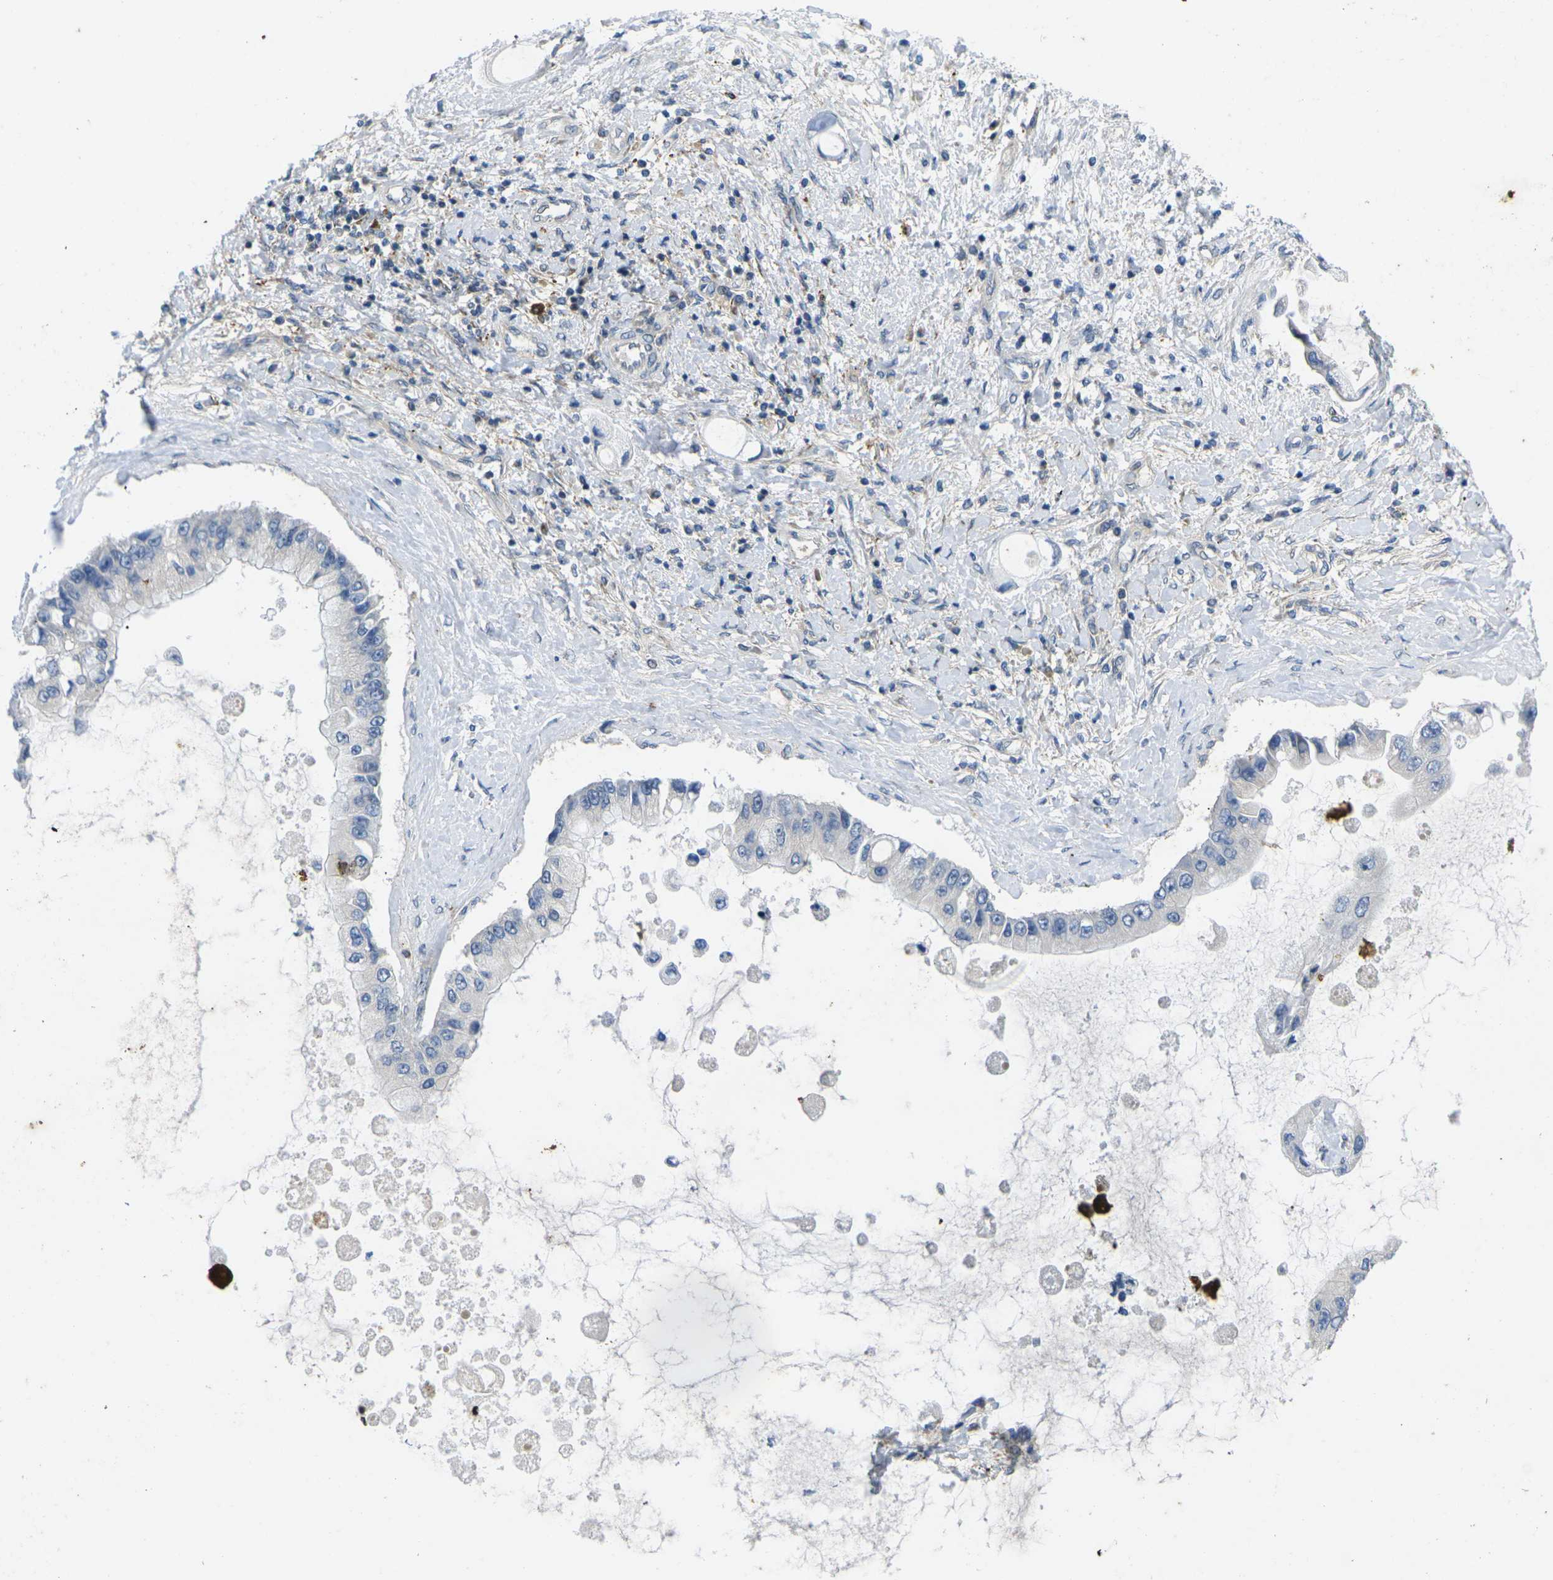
{"staining": {"intensity": "negative", "quantity": "none", "location": "none"}, "tissue": "liver cancer", "cell_type": "Tumor cells", "image_type": "cancer", "snomed": [{"axis": "morphology", "description": "Cholangiocarcinoma"}, {"axis": "topography", "description": "Liver"}], "caption": "This is a histopathology image of immunohistochemistry (IHC) staining of cholangiocarcinoma (liver), which shows no positivity in tumor cells.", "gene": "ROBO2", "patient": {"sex": "male", "age": 50}}